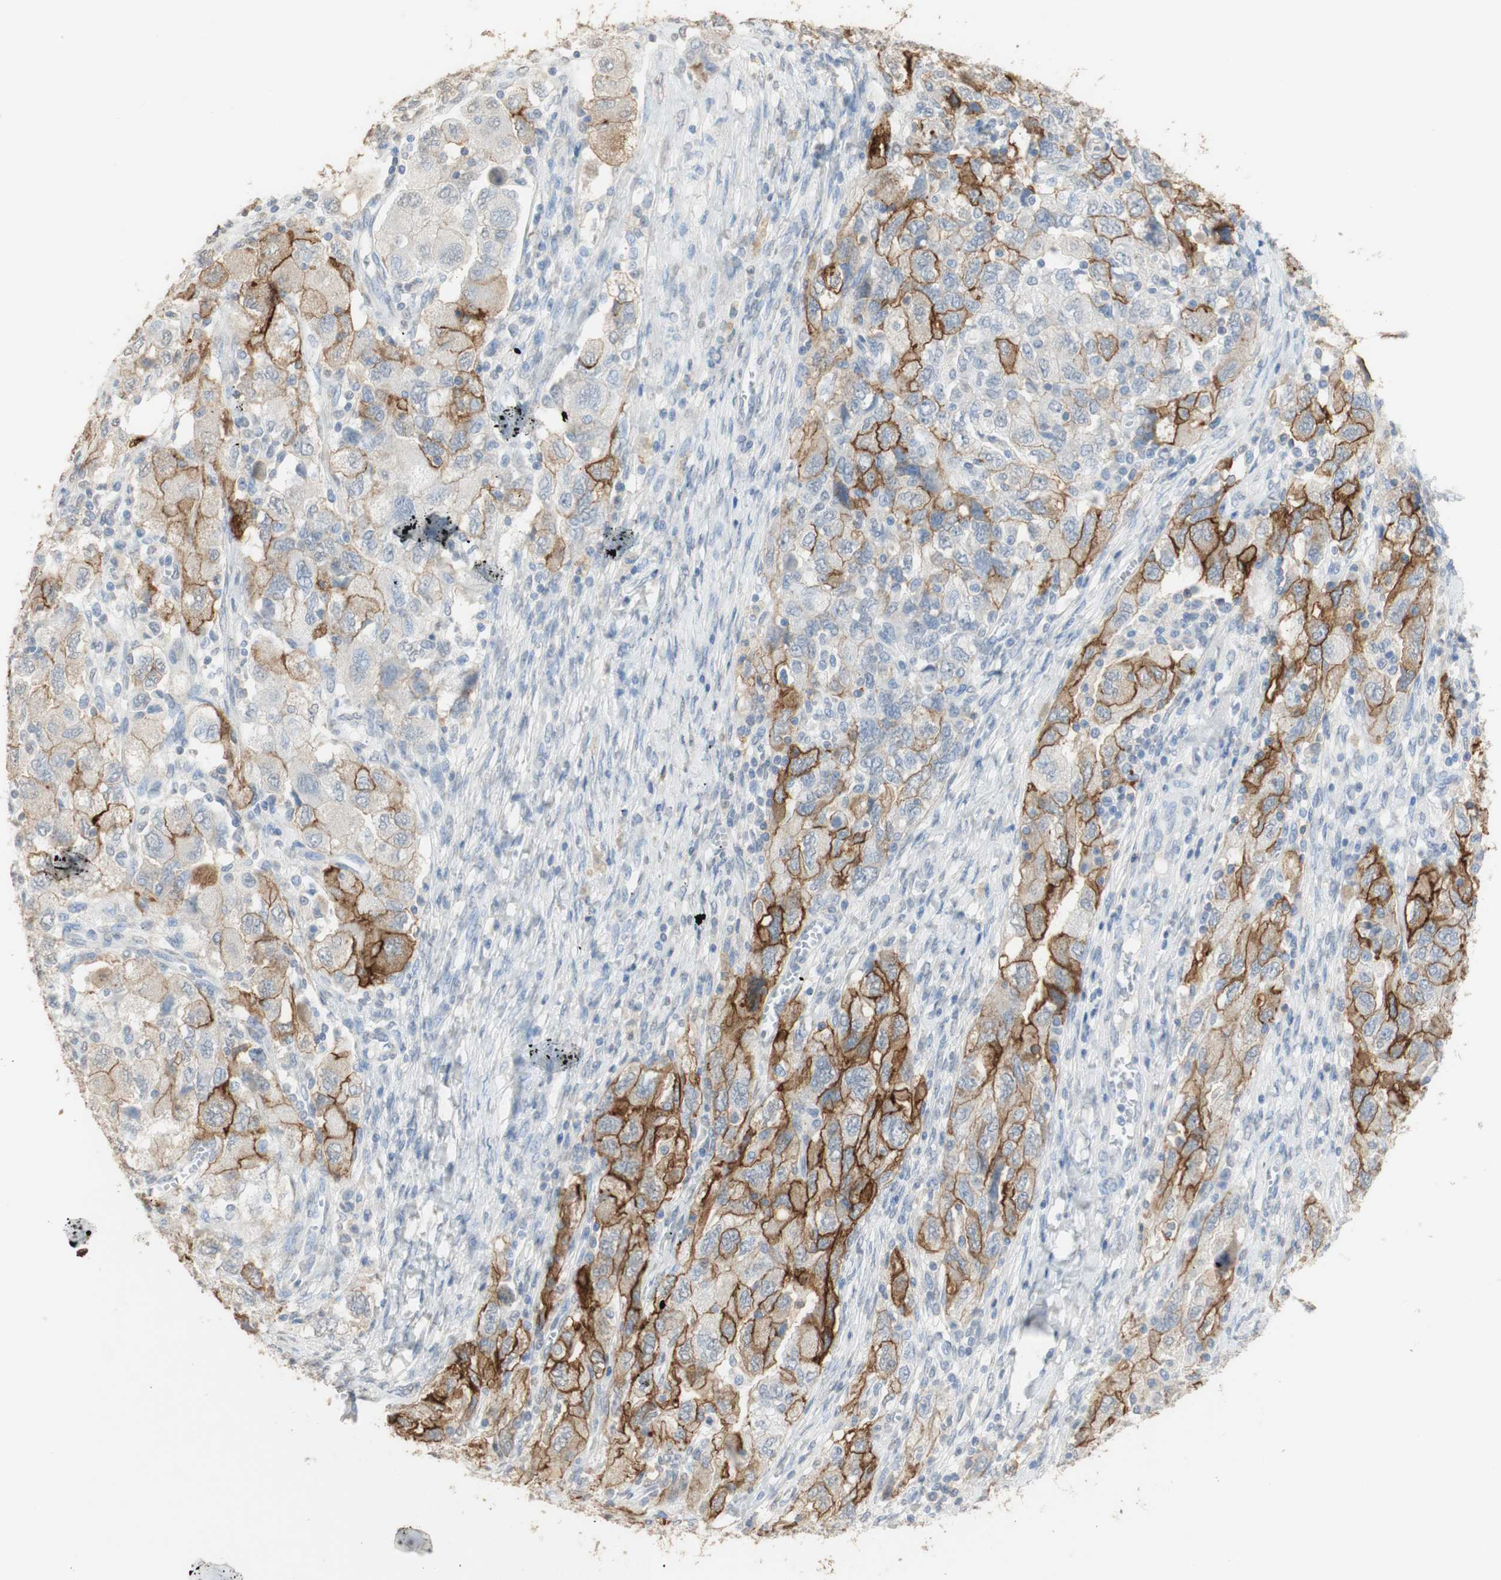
{"staining": {"intensity": "moderate", "quantity": "25%-75%", "location": "cytoplasmic/membranous"}, "tissue": "ovarian cancer", "cell_type": "Tumor cells", "image_type": "cancer", "snomed": [{"axis": "morphology", "description": "Carcinoma, NOS"}, {"axis": "morphology", "description": "Cystadenocarcinoma, serous, NOS"}, {"axis": "topography", "description": "Ovary"}], "caption": "A histopathology image showing moderate cytoplasmic/membranous positivity in about 25%-75% of tumor cells in ovarian cancer (serous cystadenocarcinoma), as visualized by brown immunohistochemical staining.", "gene": "L1CAM", "patient": {"sex": "female", "age": 69}}